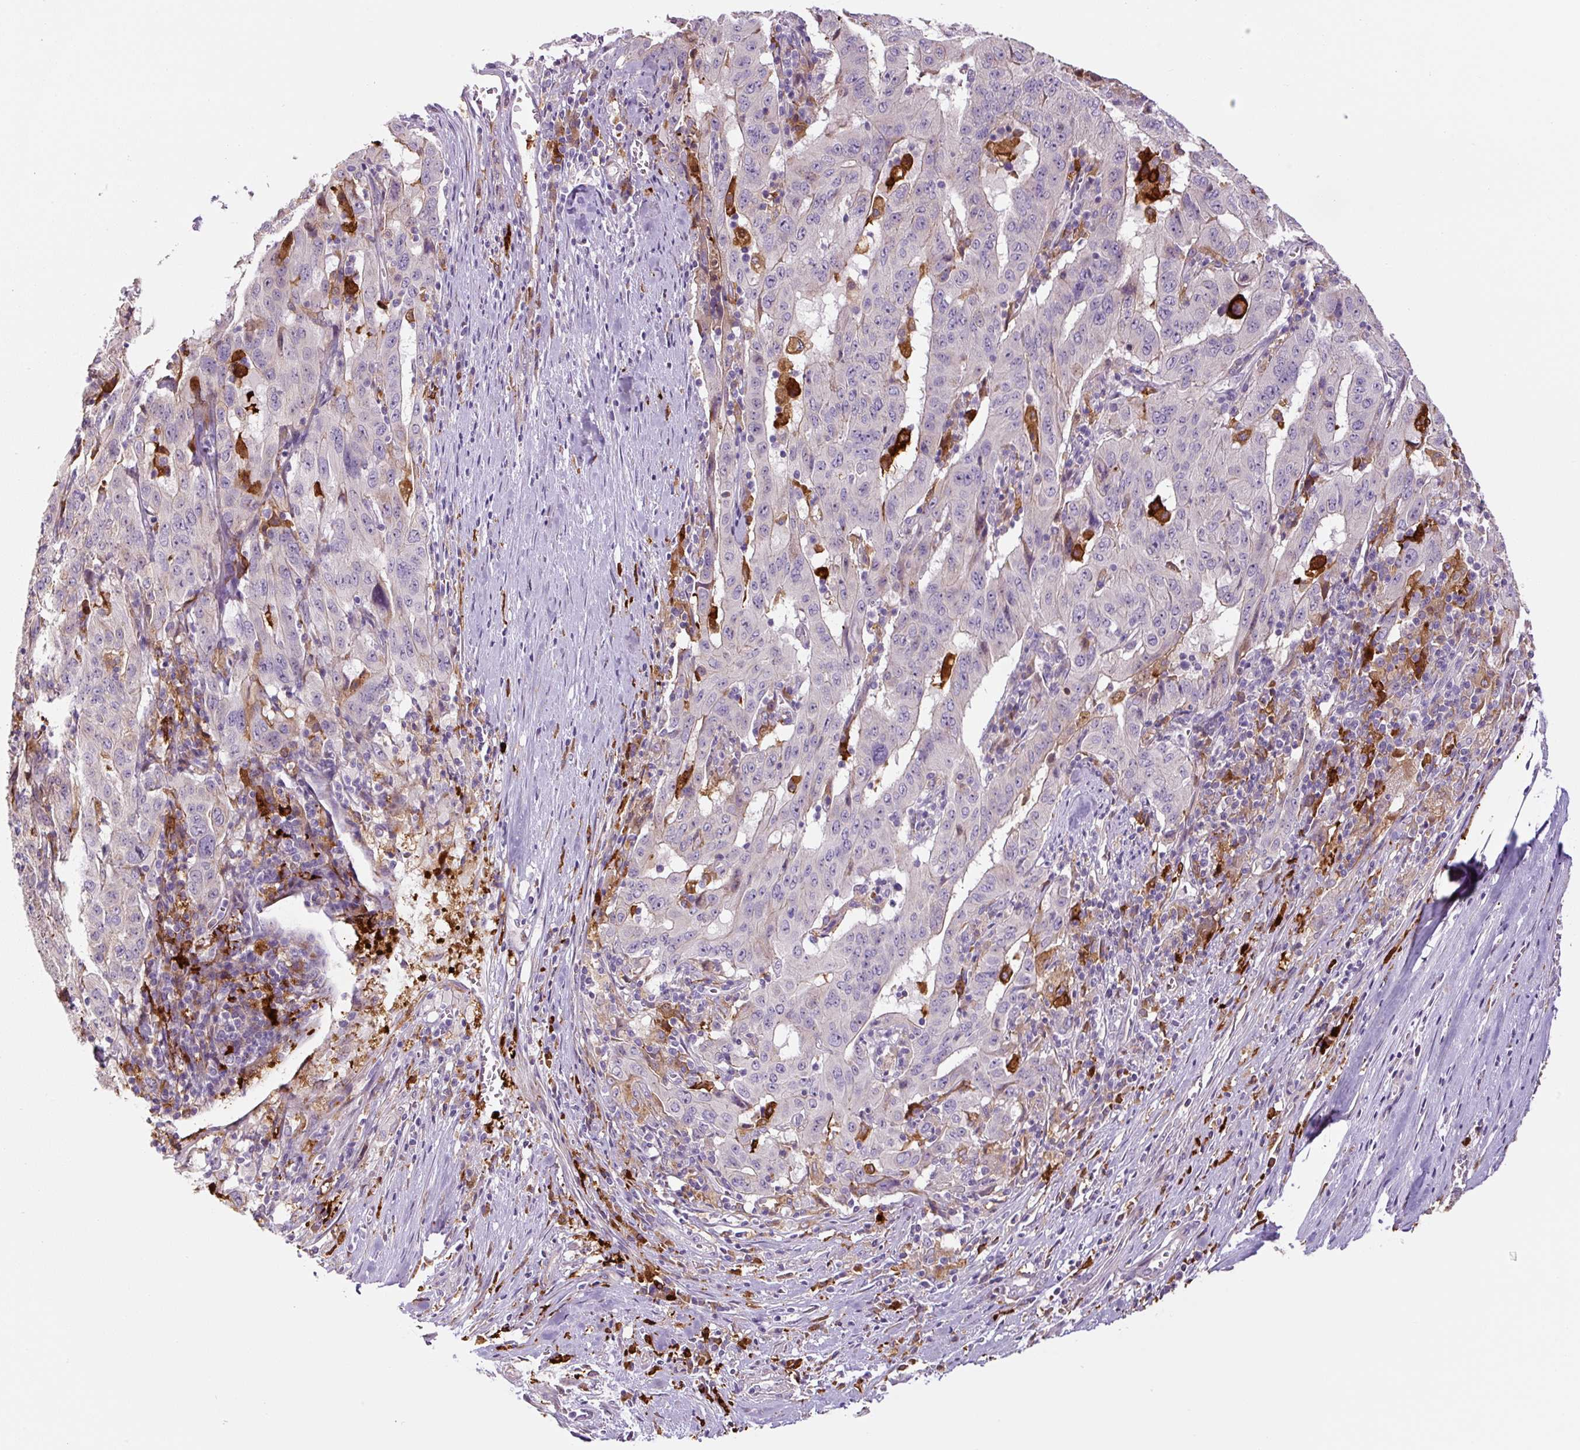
{"staining": {"intensity": "negative", "quantity": "none", "location": "none"}, "tissue": "pancreatic cancer", "cell_type": "Tumor cells", "image_type": "cancer", "snomed": [{"axis": "morphology", "description": "Adenocarcinoma, NOS"}, {"axis": "topography", "description": "Pancreas"}], "caption": "DAB immunohistochemical staining of pancreatic cancer reveals no significant positivity in tumor cells.", "gene": "FUT10", "patient": {"sex": "male", "age": 63}}